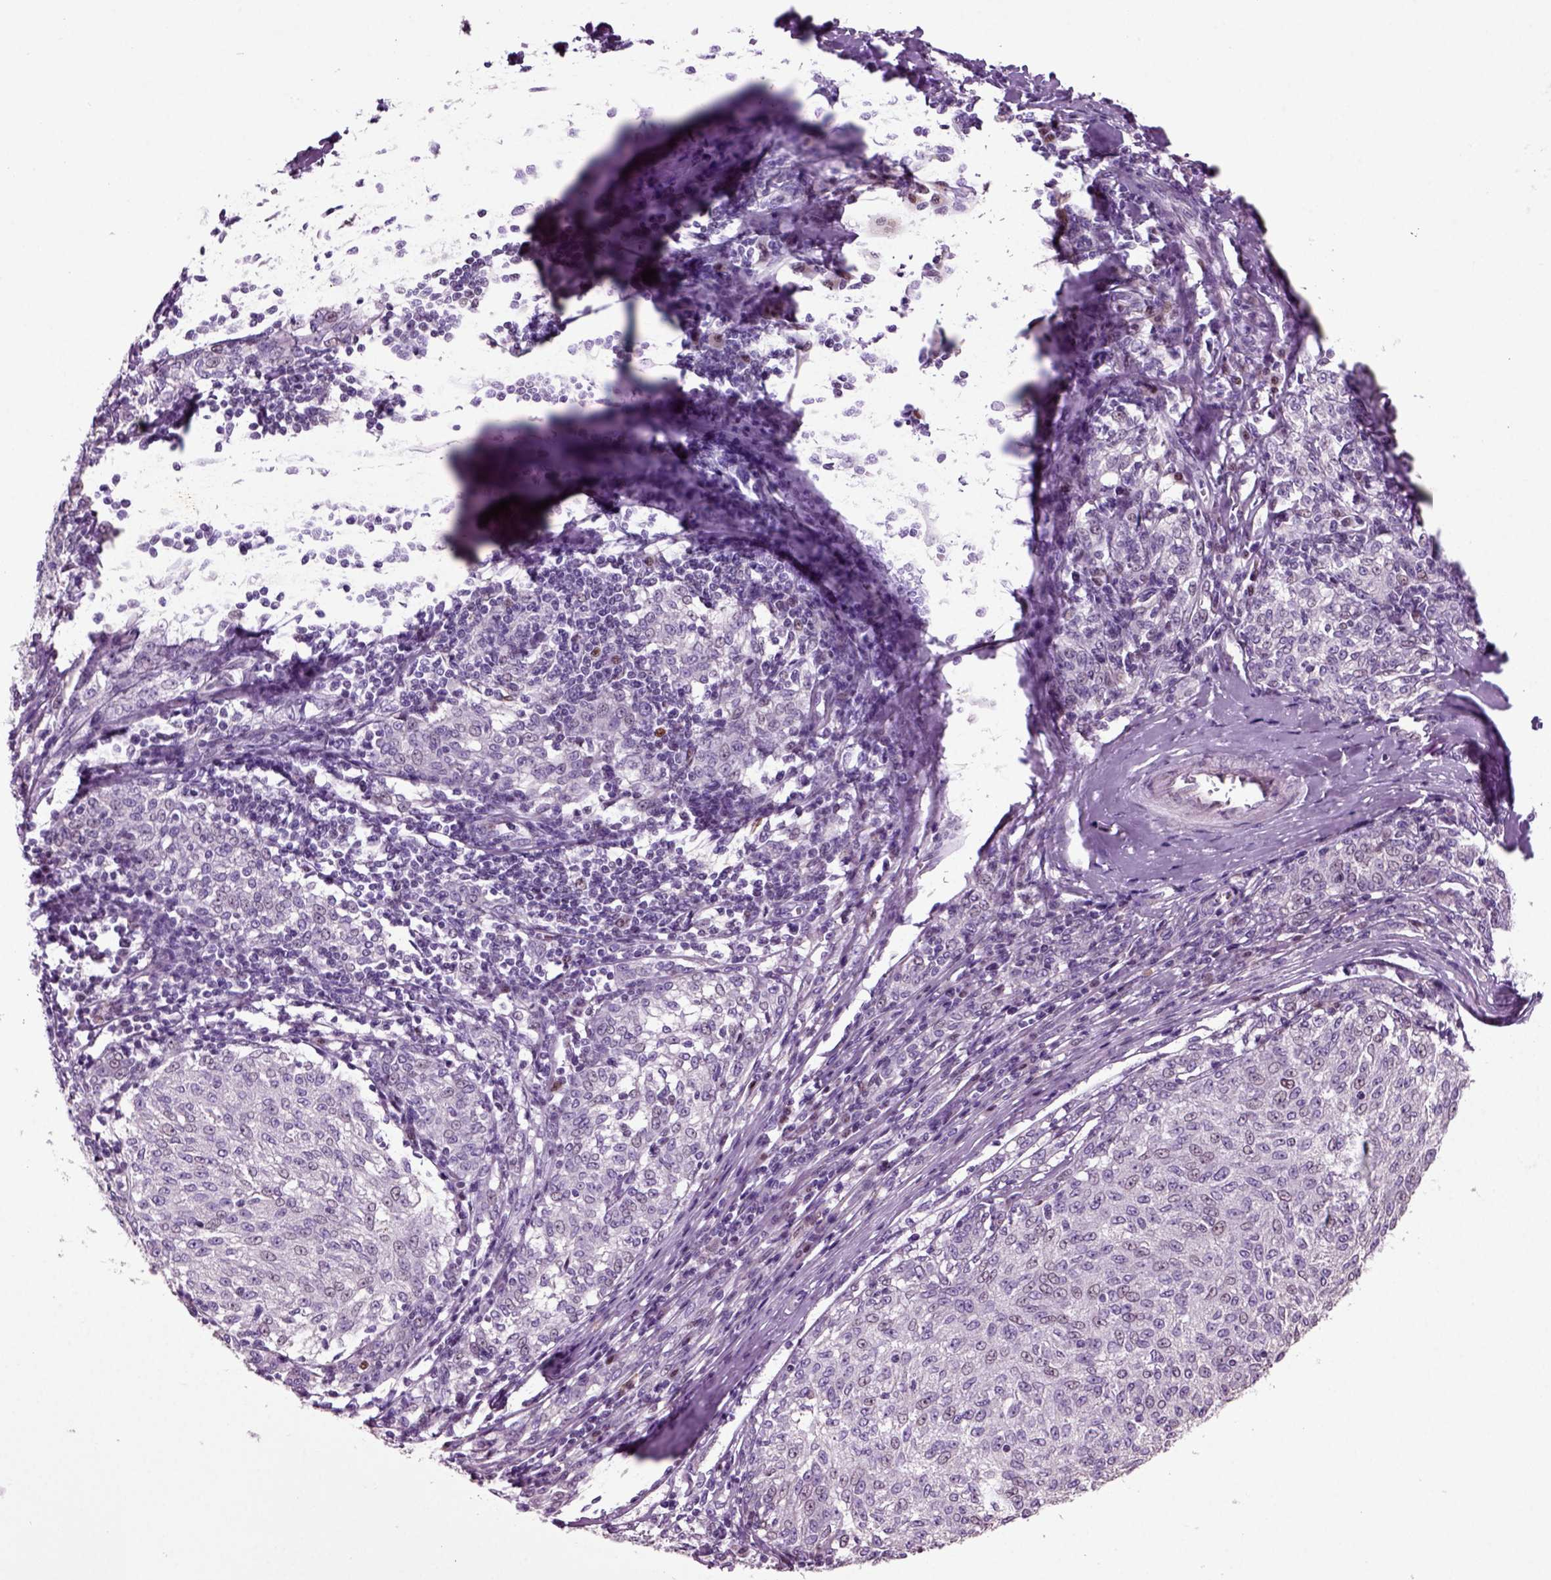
{"staining": {"intensity": "negative", "quantity": "none", "location": "none"}, "tissue": "melanoma", "cell_type": "Tumor cells", "image_type": "cancer", "snomed": [{"axis": "morphology", "description": "Malignant melanoma, NOS"}, {"axis": "topography", "description": "Skin"}], "caption": "Protein analysis of malignant melanoma exhibits no significant positivity in tumor cells.", "gene": "ARID3A", "patient": {"sex": "female", "age": 72}}